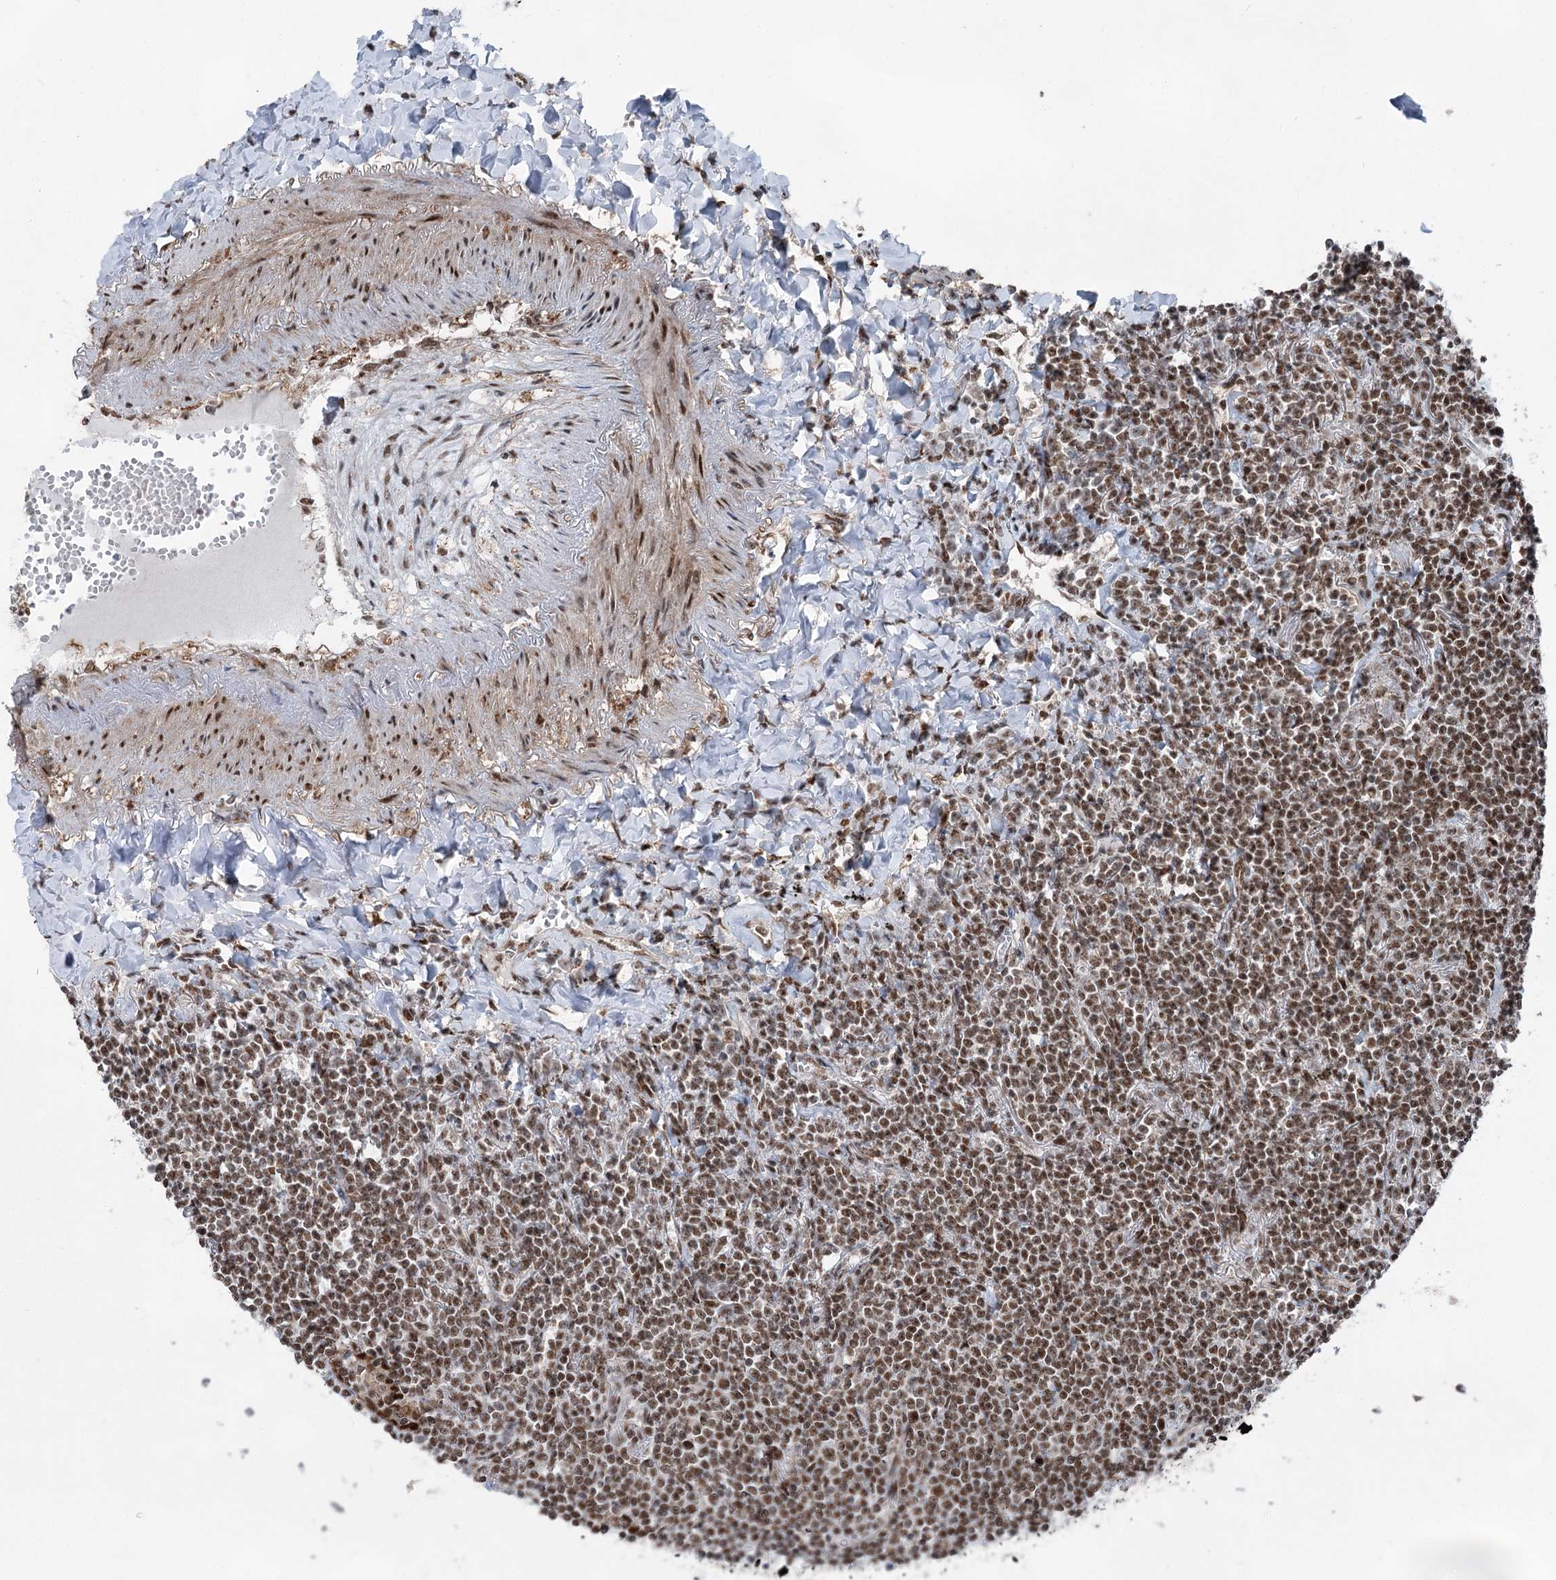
{"staining": {"intensity": "moderate", "quantity": ">75%", "location": "nuclear"}, "tissue": "lymphoma", "cell_type": "Tumor cells", "image_type": "cancer", "snomed": [{"axis": "morphology", "description": "Malignant lymphoma, non-Hodgkin's type, Low grade"}, {"axis": "topography", "description": "Lung"}], "caption": "A medium amount of moderate nuclear staining is seen in about >75% of tumor cells in lymphoma tissue.", "gene": "ZCCHC8", "patient": {"sex": "female", "age": 71}}